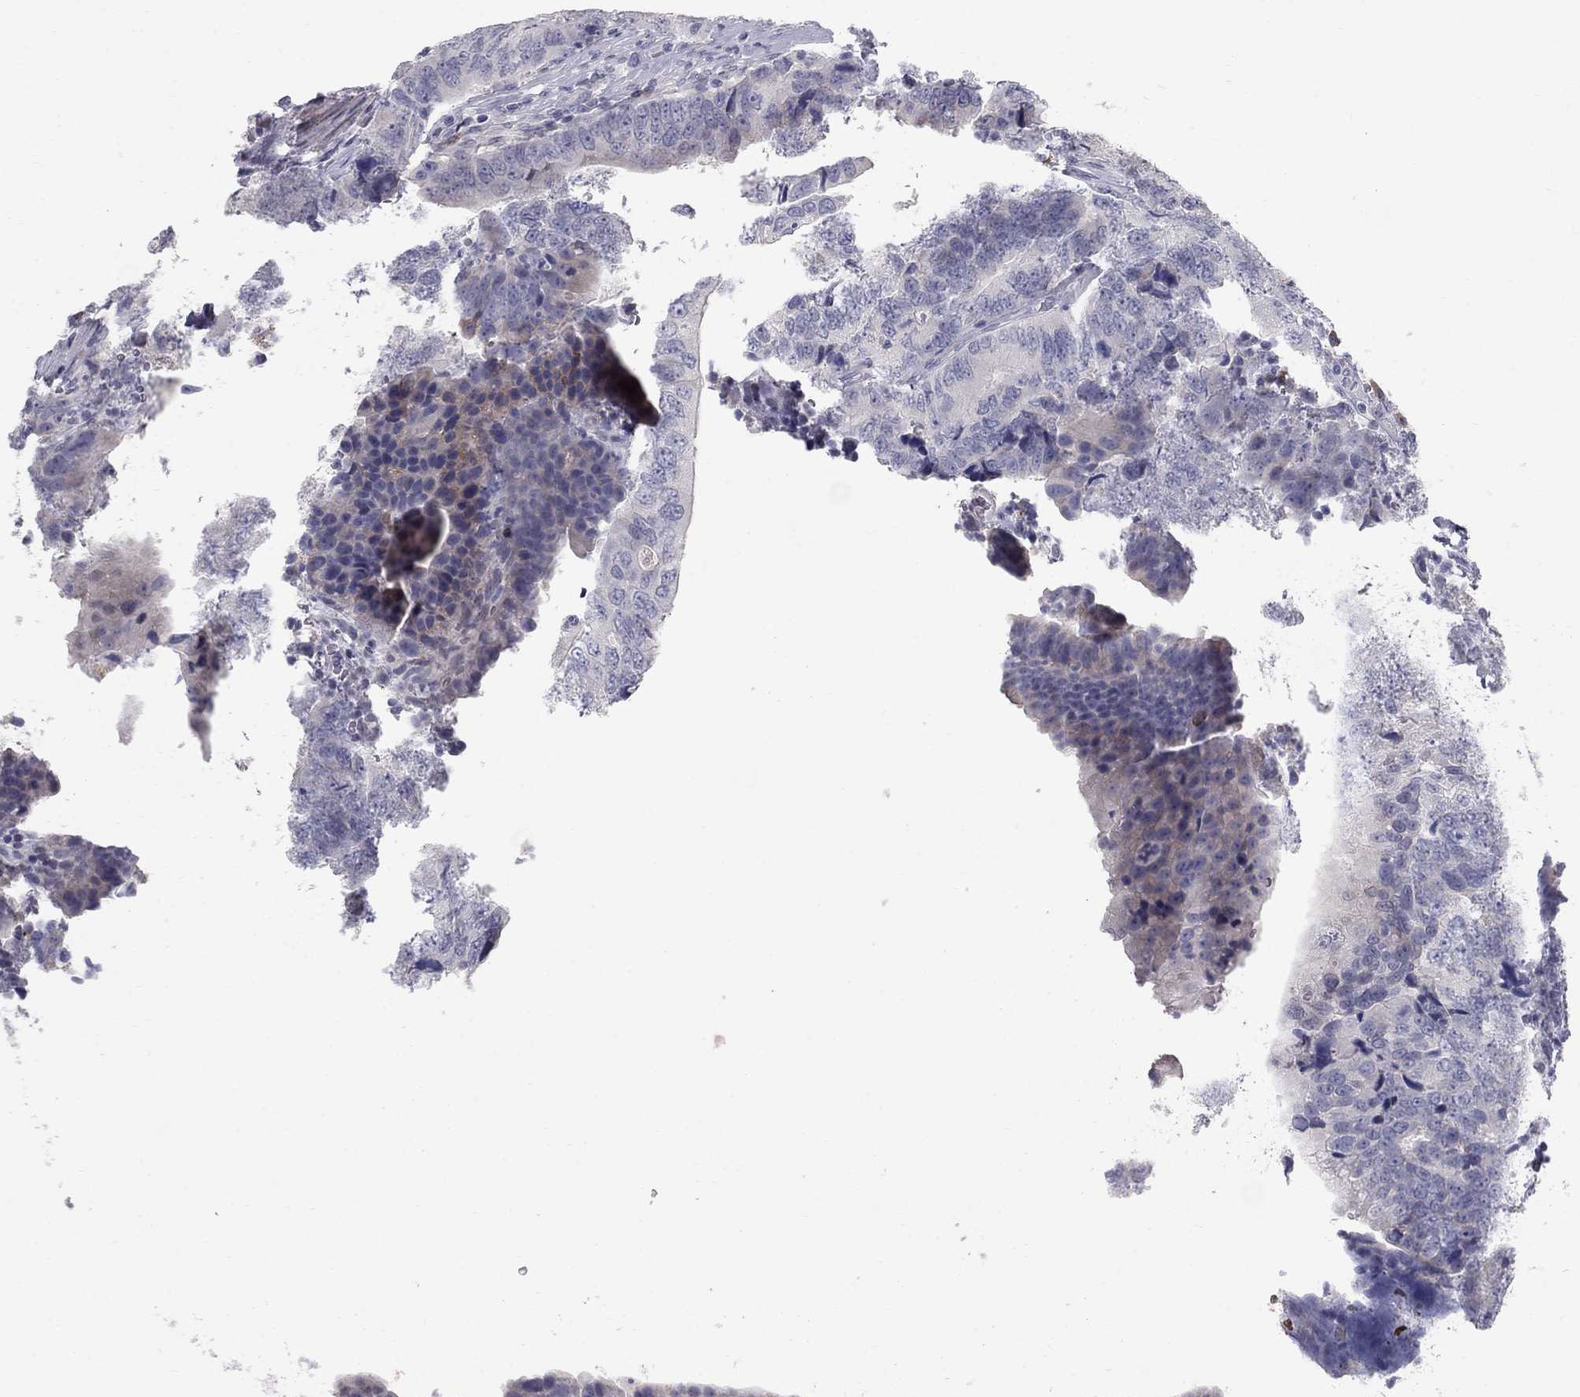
{"staining": {"intensity": "negative", "quantity": "none", "location": "none"}, "tissue": "colorectal cancer", "cell_type": "Tumor cells", "image_type": "cancer", "snomed": [{"axis": "morphology", "description": "Adenocarcinoma, NOS"}, {"axis": "topography", "description": "Colon"}], "caption": "Immunohistochemistry (IHC) micrograph of neoplastic tissue: colorectal cancer (adenocarcinoma) stained with DAB shows no significant protein expression in tumor cells.", "gene": "NTRK2", "patient": {"sex": "female", "age": 72}}